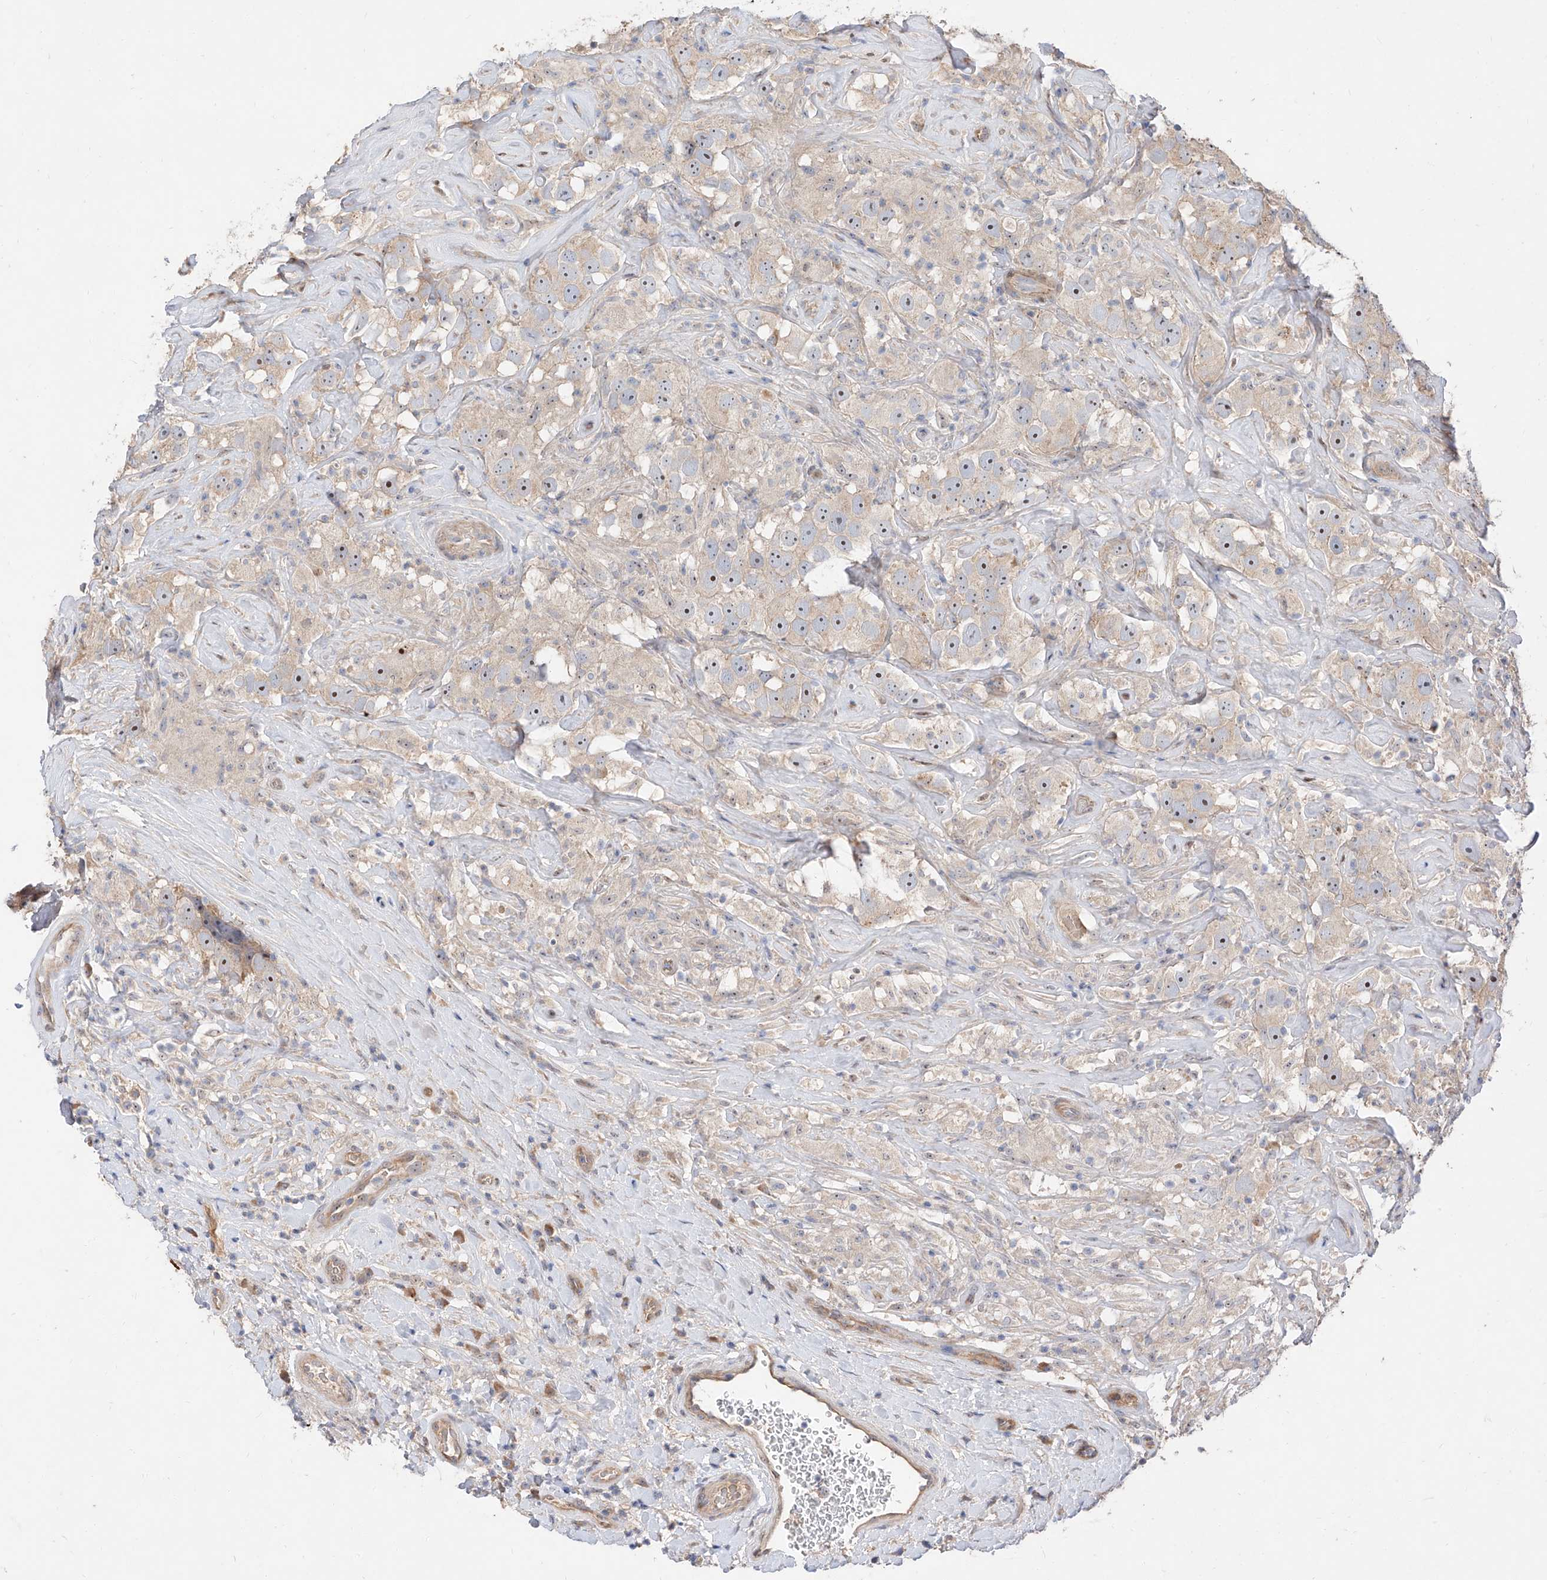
{"staining": {"intensity": "weak", "quantity": "<25%", "location": "cytoplasmic/membranous"}, "tissue": "testis cancer", "cell_type": "Tumor cells", "image_type": "cancer", "snomed": [{"axis": "morphology", "description": "Seminoma, NOS"}, {"axis": "topography", "description": "Testis"}], "caption": "High magnification brightfield microscopy of testis cancer stained with DAB (3,3'-diaminobenzidine) (brown) and counterstained with hematoxylin (blue): tumor cells show no significant positivity.", "gene": "DIRAS3", "patient": {"sex": "male", "age": 49}}